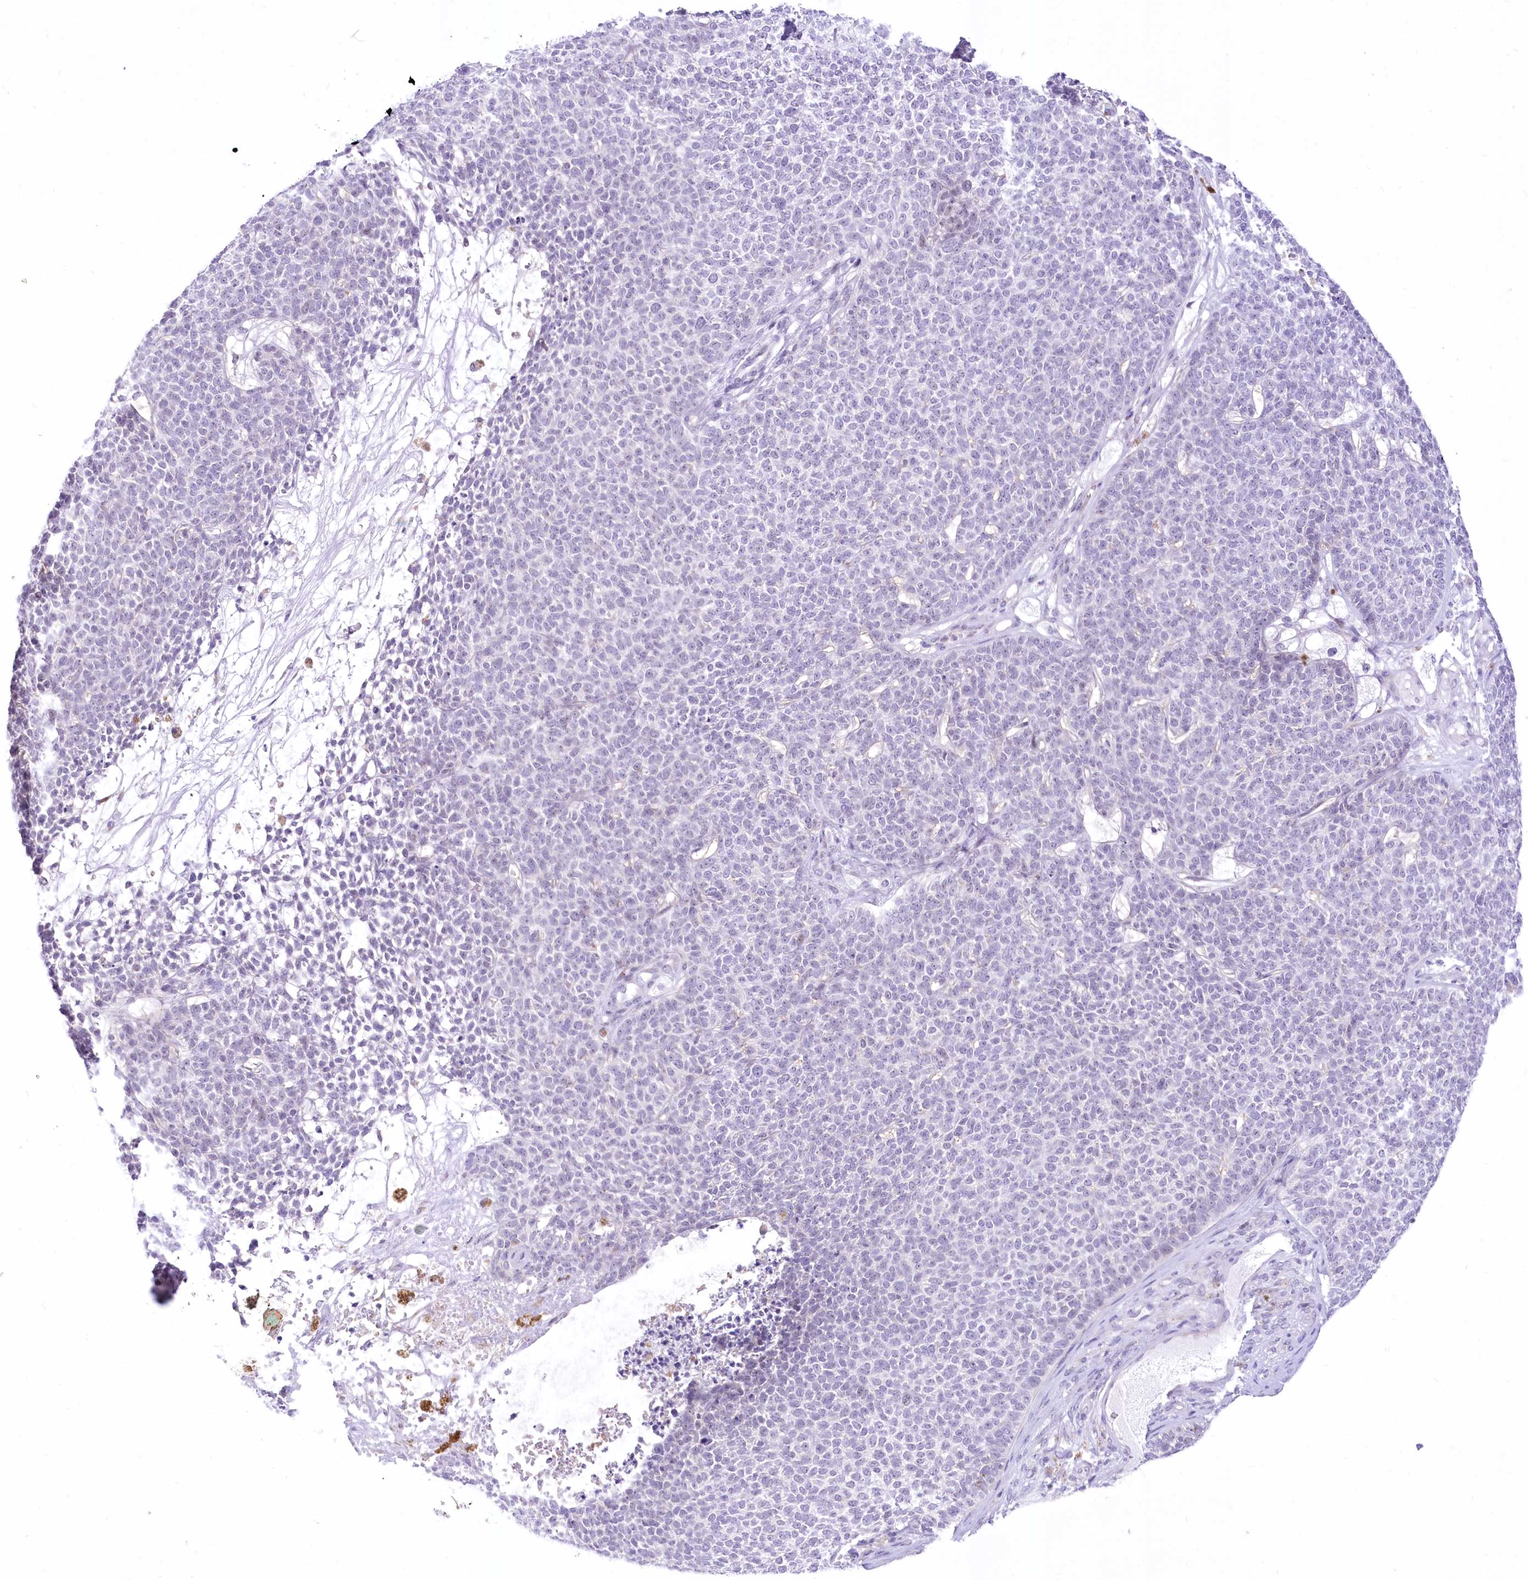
{"staining": {"intensity": "negative", "quantity": "none", "location": "none"}, "tissue": "skin cancer", "cell_type": "Tumor cells", "image_type": "cancer", "snomed": [{"axis": "morphology", "description": "Basal cell carcinoma"}, {"axis": "topography", "description": "Skin"}], "caption": "Immunohistochemistry photomicrograph of skin basal cell carcinoma stained for a protein (brown), which reveals no expression in tumor cells.", "gene": "BEND7", "patient": {"sex": "female", "age": 84}}